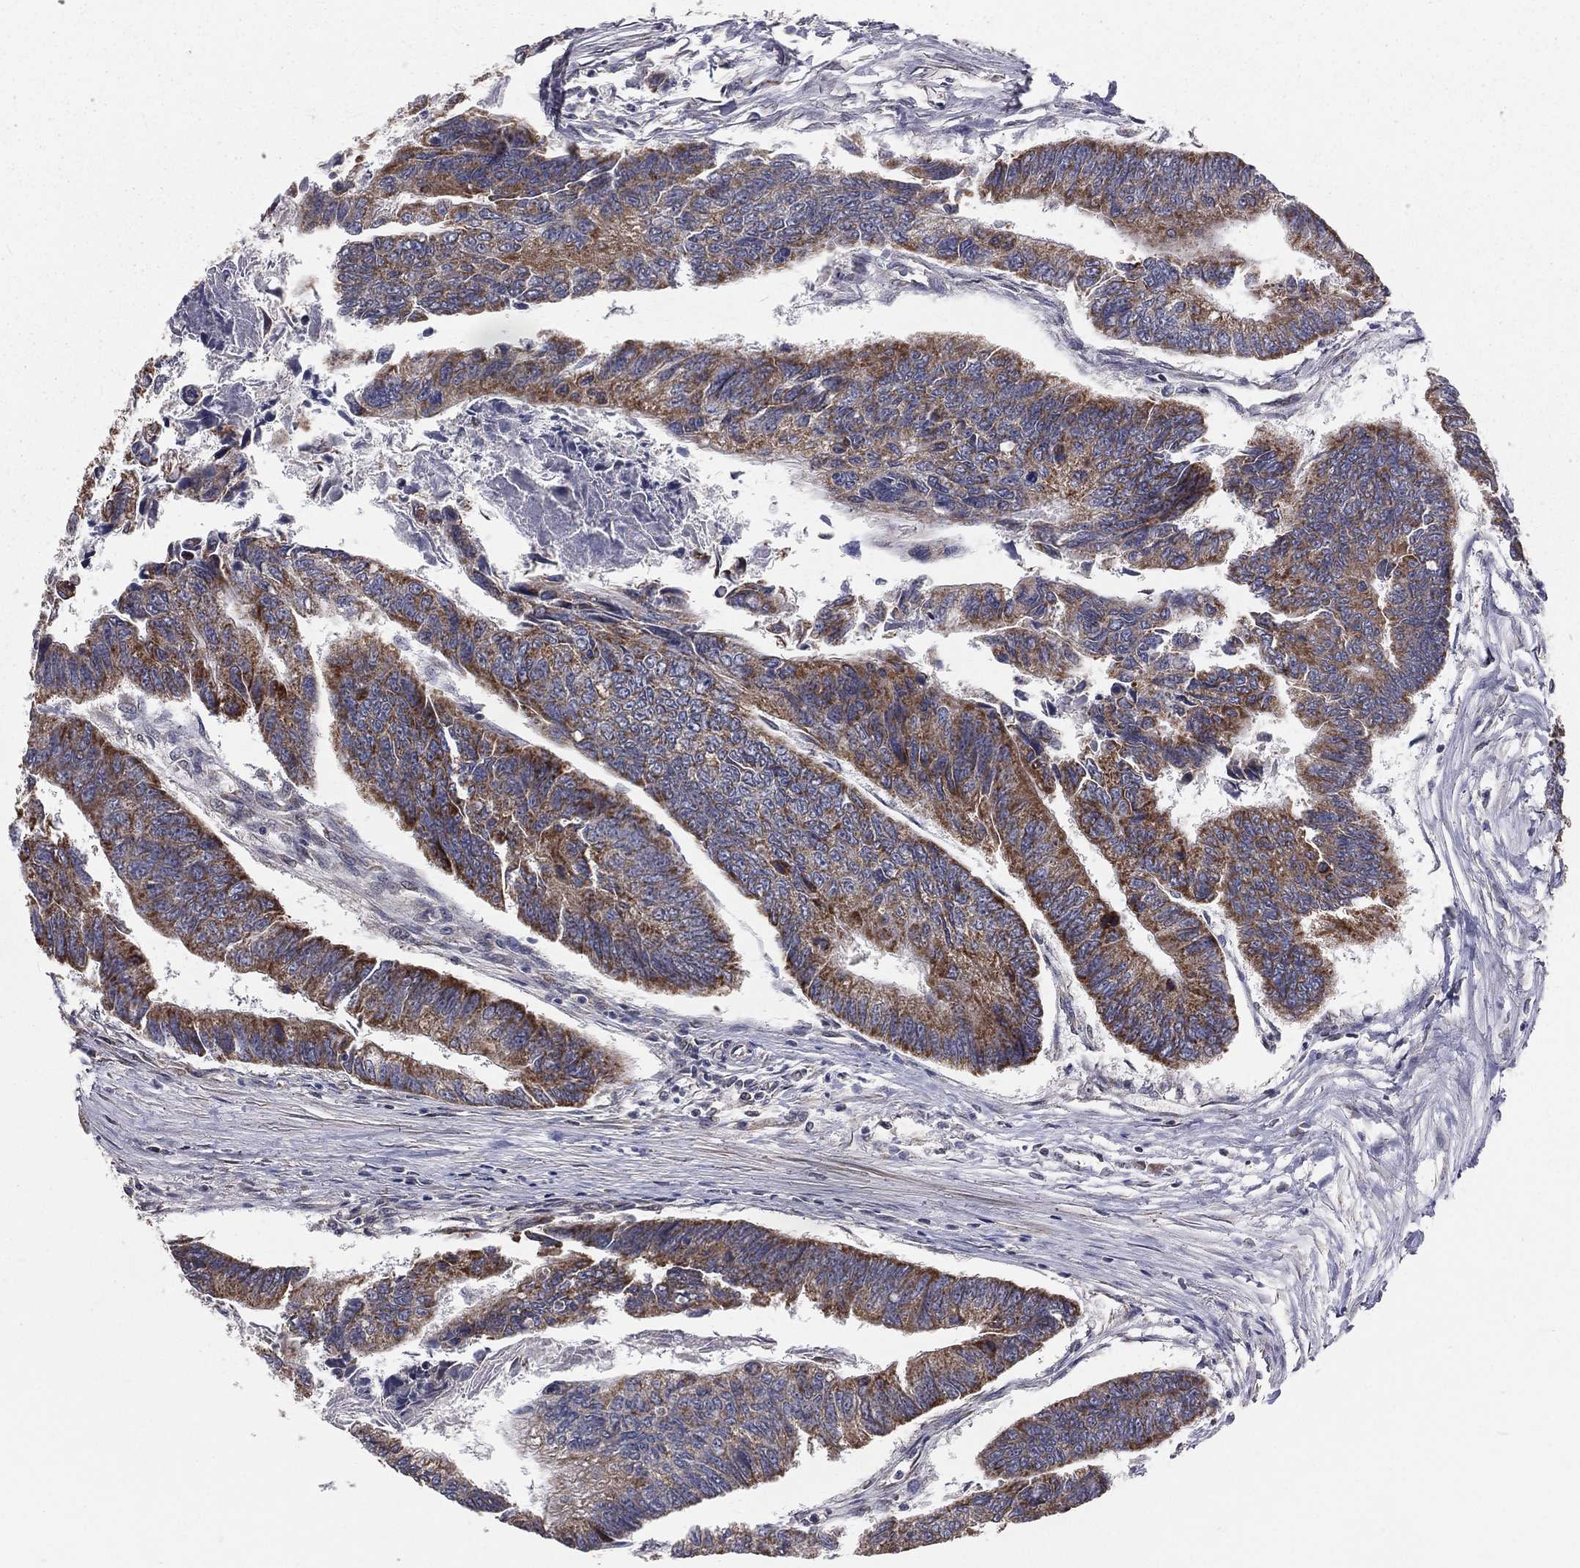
{"staining": {"intensity": "moderate", "quantity": "25%-75%", "location": "cytoplasmic/membranous"}, "tissue": "colorectal cancer", "cell_type": "Tumor cells", "image_type": "cancer", "snomed": [{"axis": "morphology", "description": "Adenocarcinoma, NOS"}, {"axis": "topography", "description": "Colon"}], "caption": "Colorectal cancer stained for a protein (brown) reveals moderate cytoplasmic/membranous positive expression in about 25%-75% of tumor cells.", "gene": "MRPL46", "patient": {"sex": "female", "age": 65}}